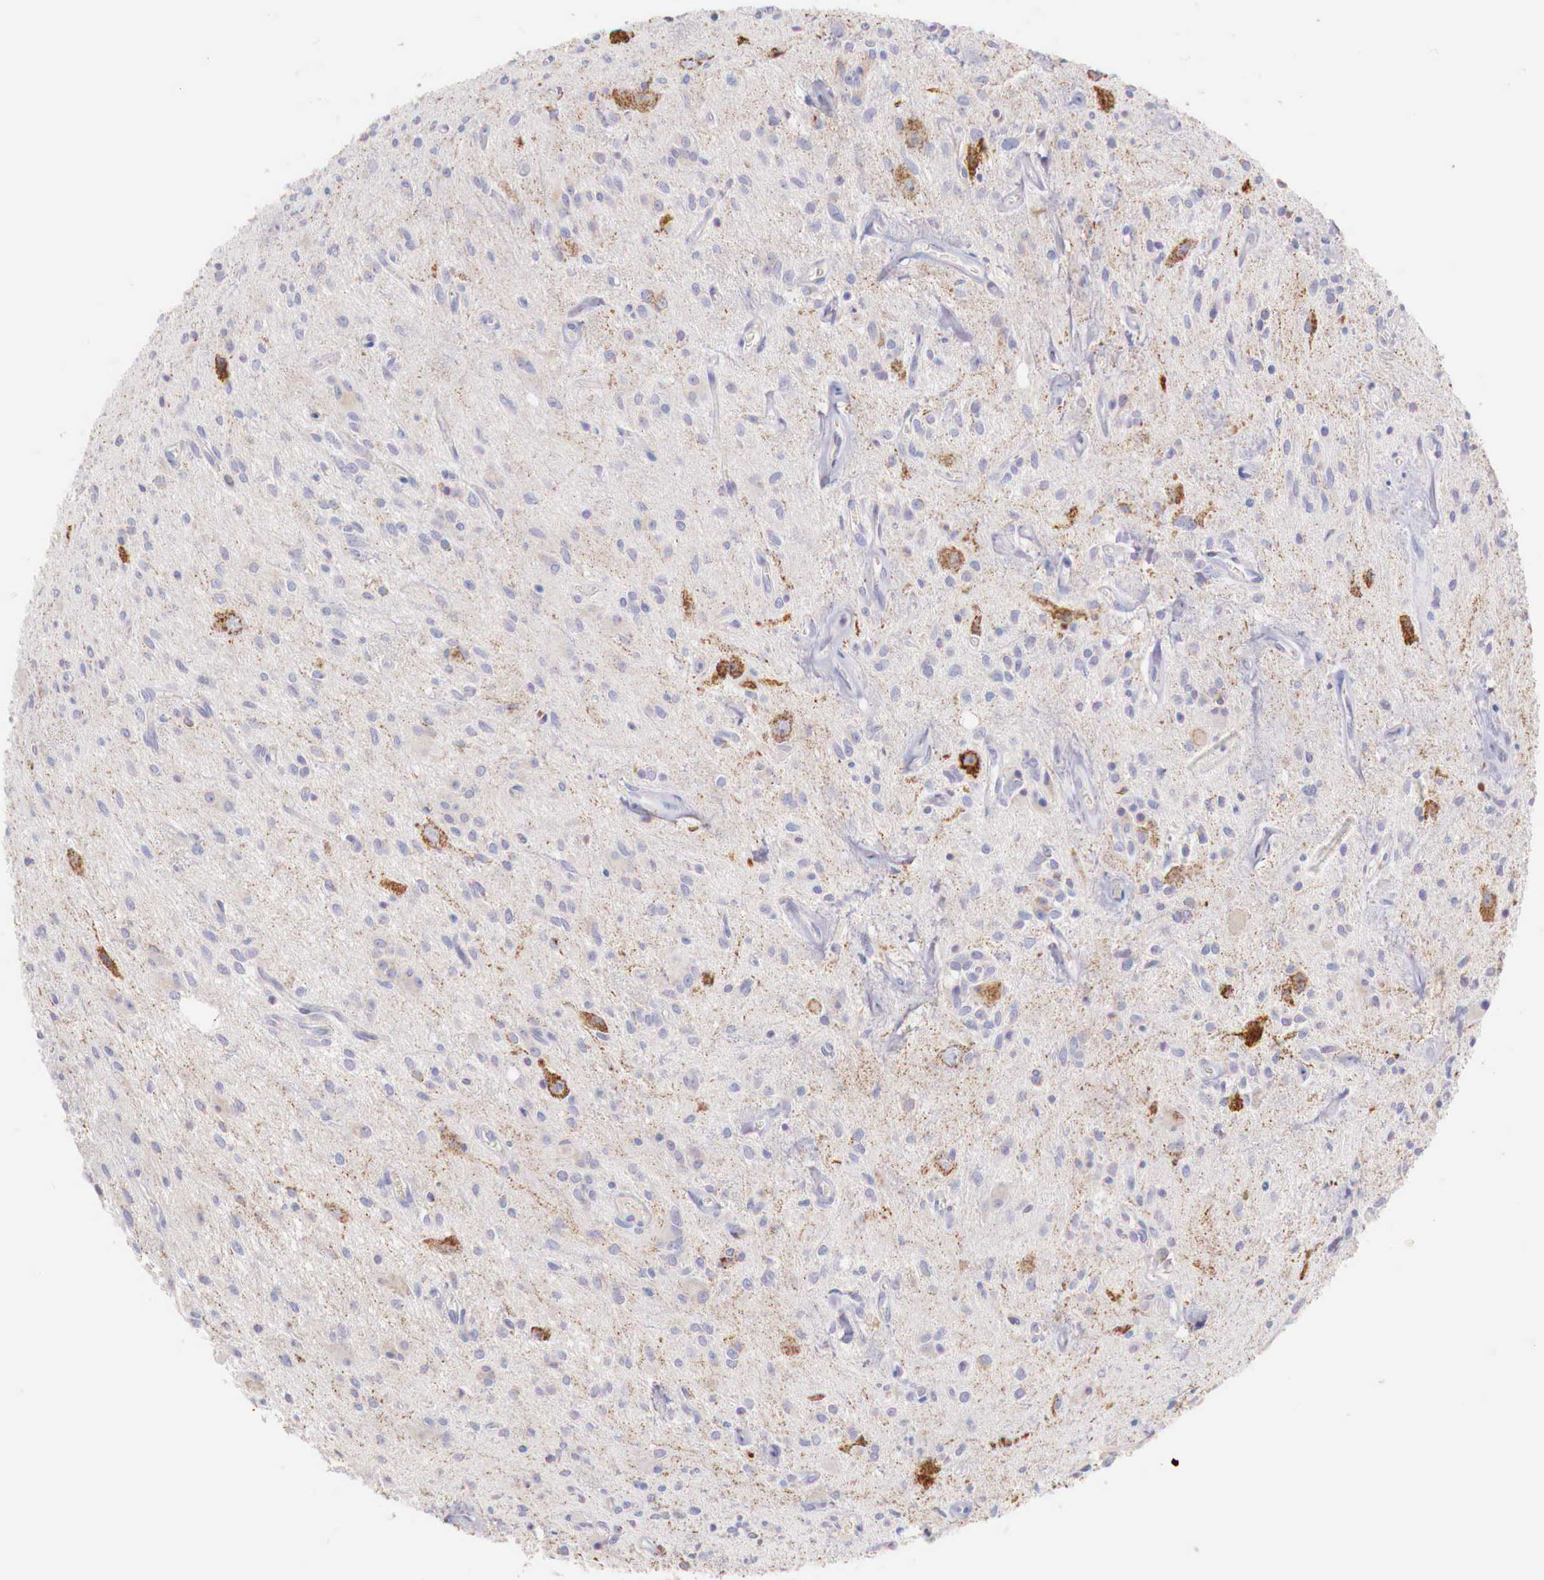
{"staining": {"intensity": "weak", "quantity": "<25%", "location": "cytoplasmic/membranous"}, "tissue": "glioma", "cell_type": "Tumor cells", "image_type": "cancer", "snomed": [{"axis": "morphology", "description": "Glioma, malignant, Low grade"}, {"axis": "topography", "description": "Brain"}], "caption": "Tumor cells are negative for brown protein staining in malignant low-grade glioma.", "gene": "IDH3G", "patient": {"sex": "female", "age": 15}}